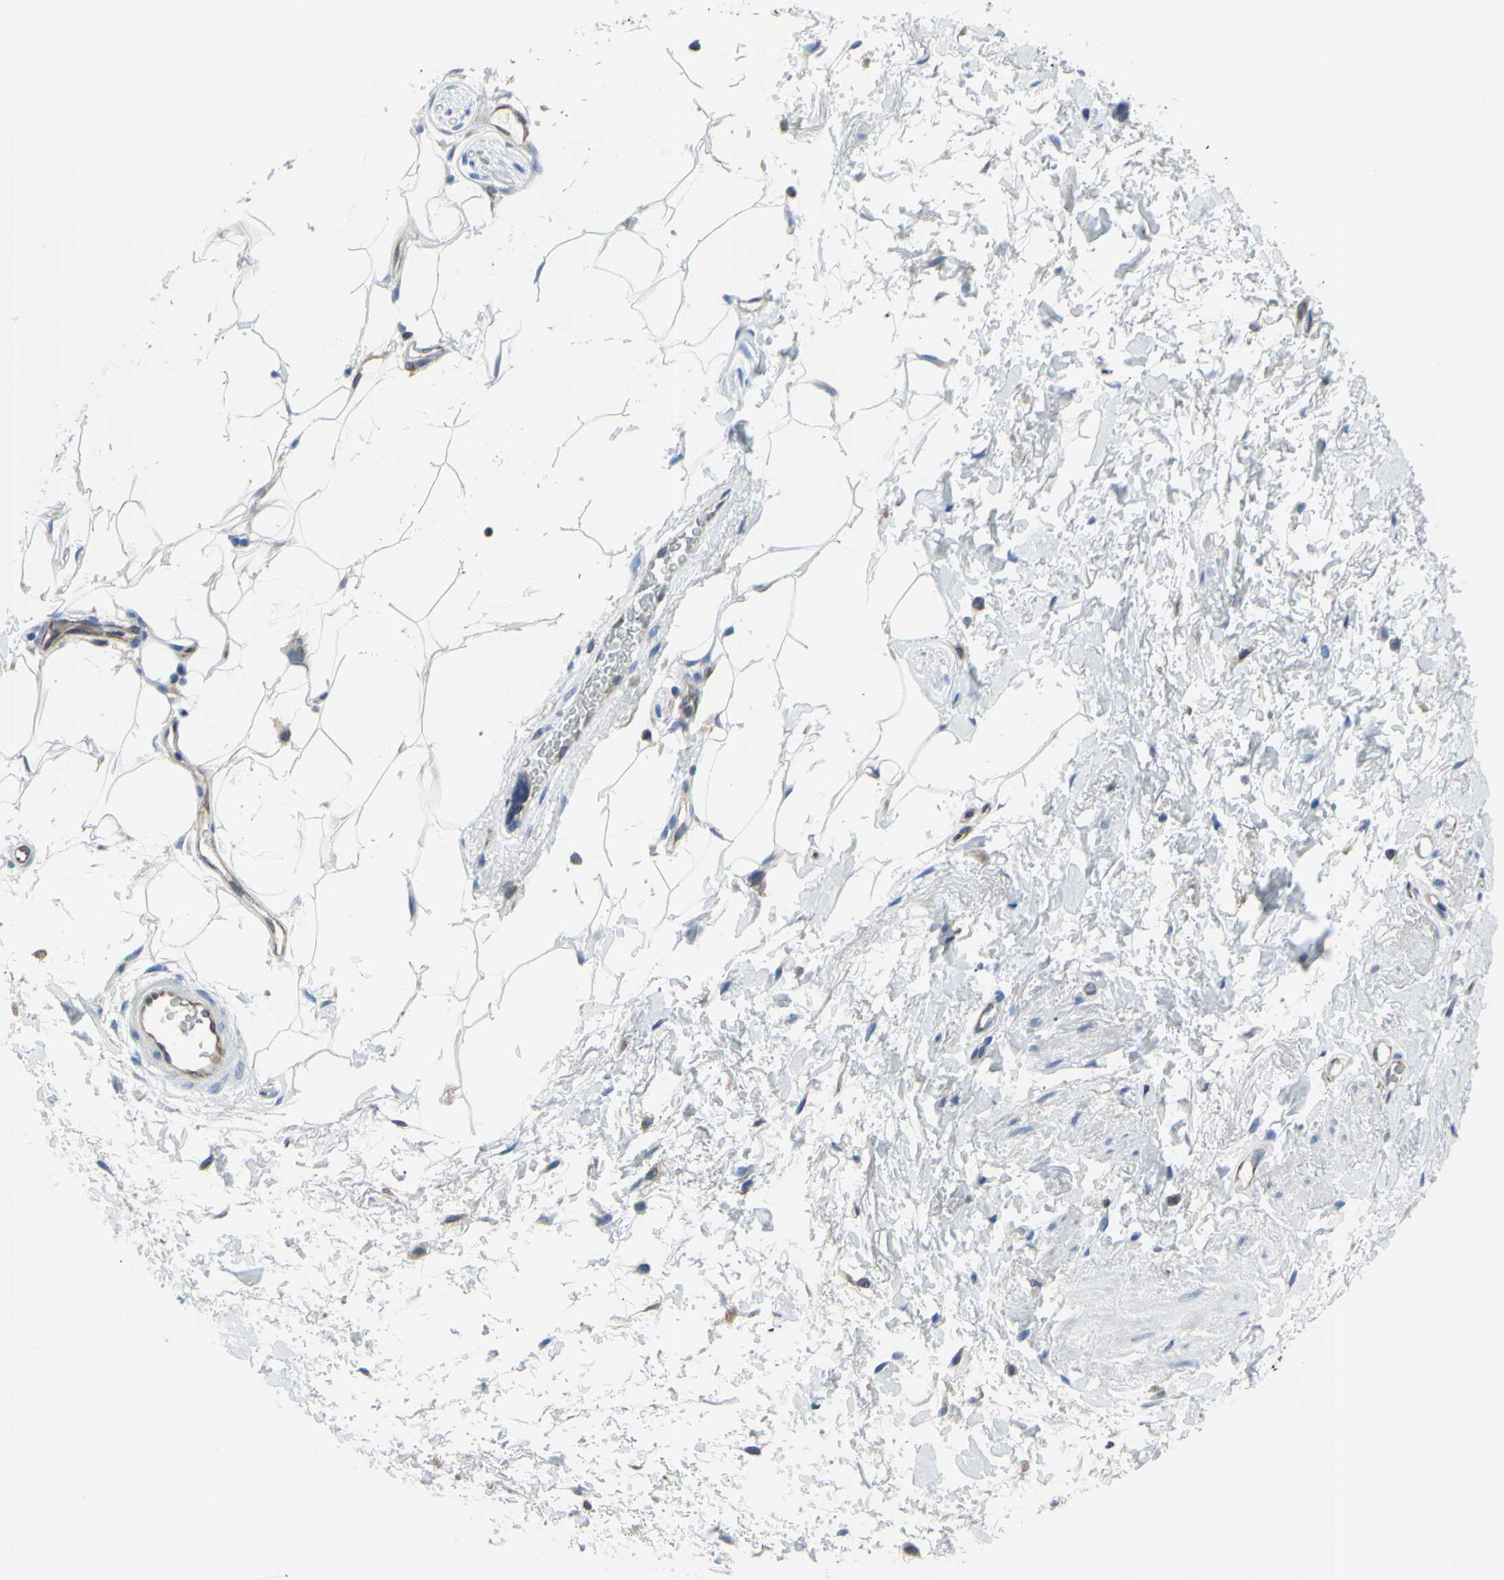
{"staining": {"intensity": "negative", "quantity": "none", "location": "none"}, "tissue": "adipose tissue", "cell_type": "Adipocytes", "image_type": "normal", "snomed": [{"axis": "morphology", "description": "Normal tissue, NOS"}, {"axis": "topography", "description": "Soft tissue"}, {"axis": "topography", "description": "Peripheral nerve tissue"}], "caption": "The immunohistochemistry (IHC) micrograph has no significant expression in adipocytes of adipose tissue. The staining was performed using DAB (3,3'-diaminobenzidine) to visualize the protein expression in brown, while the nuclei were stained in blue with hematoxylin (Magnification: 20x).", "gene": "MGST2", "patient": {"sex": "female", "age": 71}}